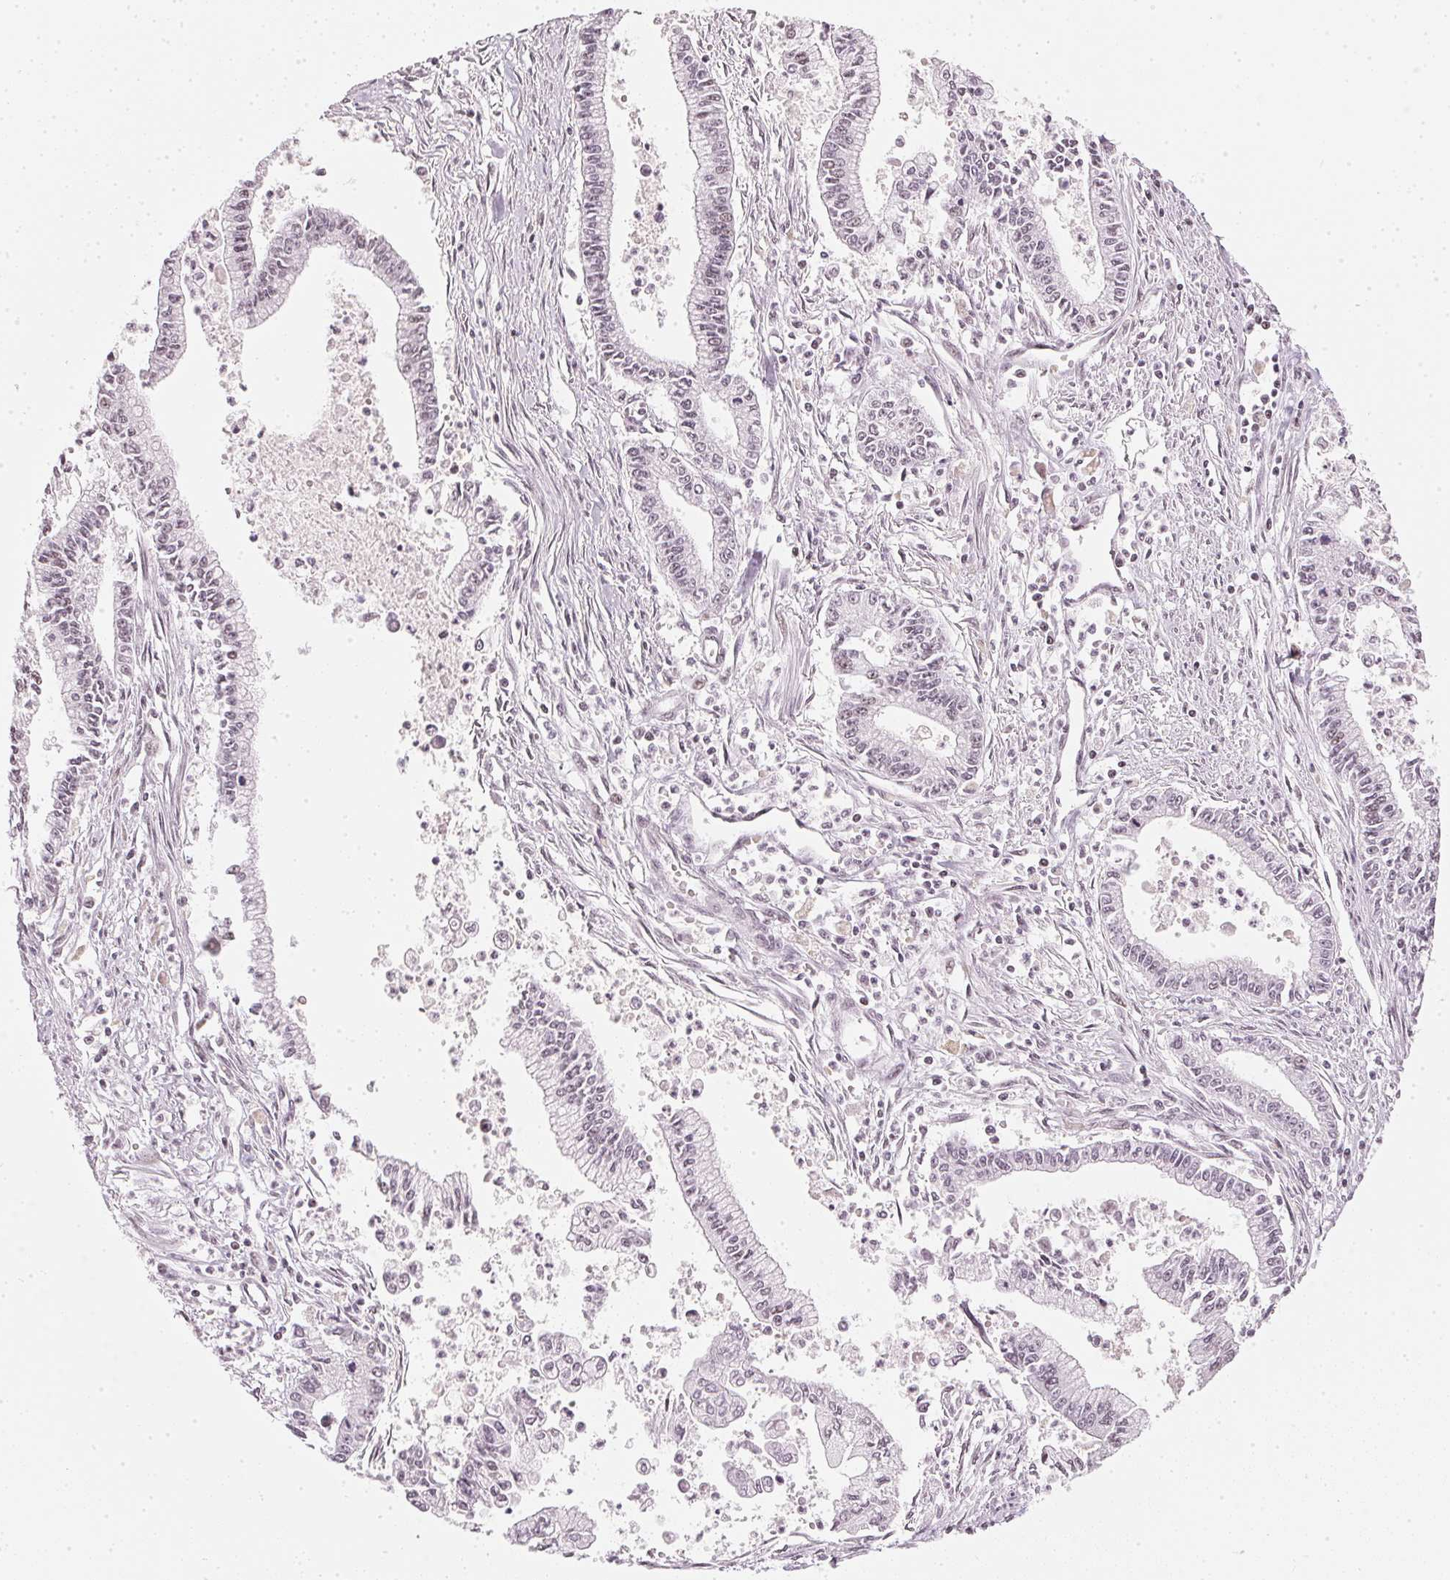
{"staining": {"intensity": "weak", "quantity": "<25%", "location": "nuclear"}, "tissue": "pancreatic cancer", "cell_type": "Tumor cells", "image_type": "cancer", "snomed": [{"axis": "morphology", "description": "Adenocarcinoma, NOS"}, {"axis": "topography", "description": "Pancreas"}], "caption": "High magnification brightfield microscopy of pancreatic adenocarcinoma stained with DAB (3,3'-diaminobenzidine) (brown) and counterstained with hematoxylin (blue): tumor cells show no significant staining.", "gene": "DNAJC6", "patient": {"sex": "female", "age": 65}}